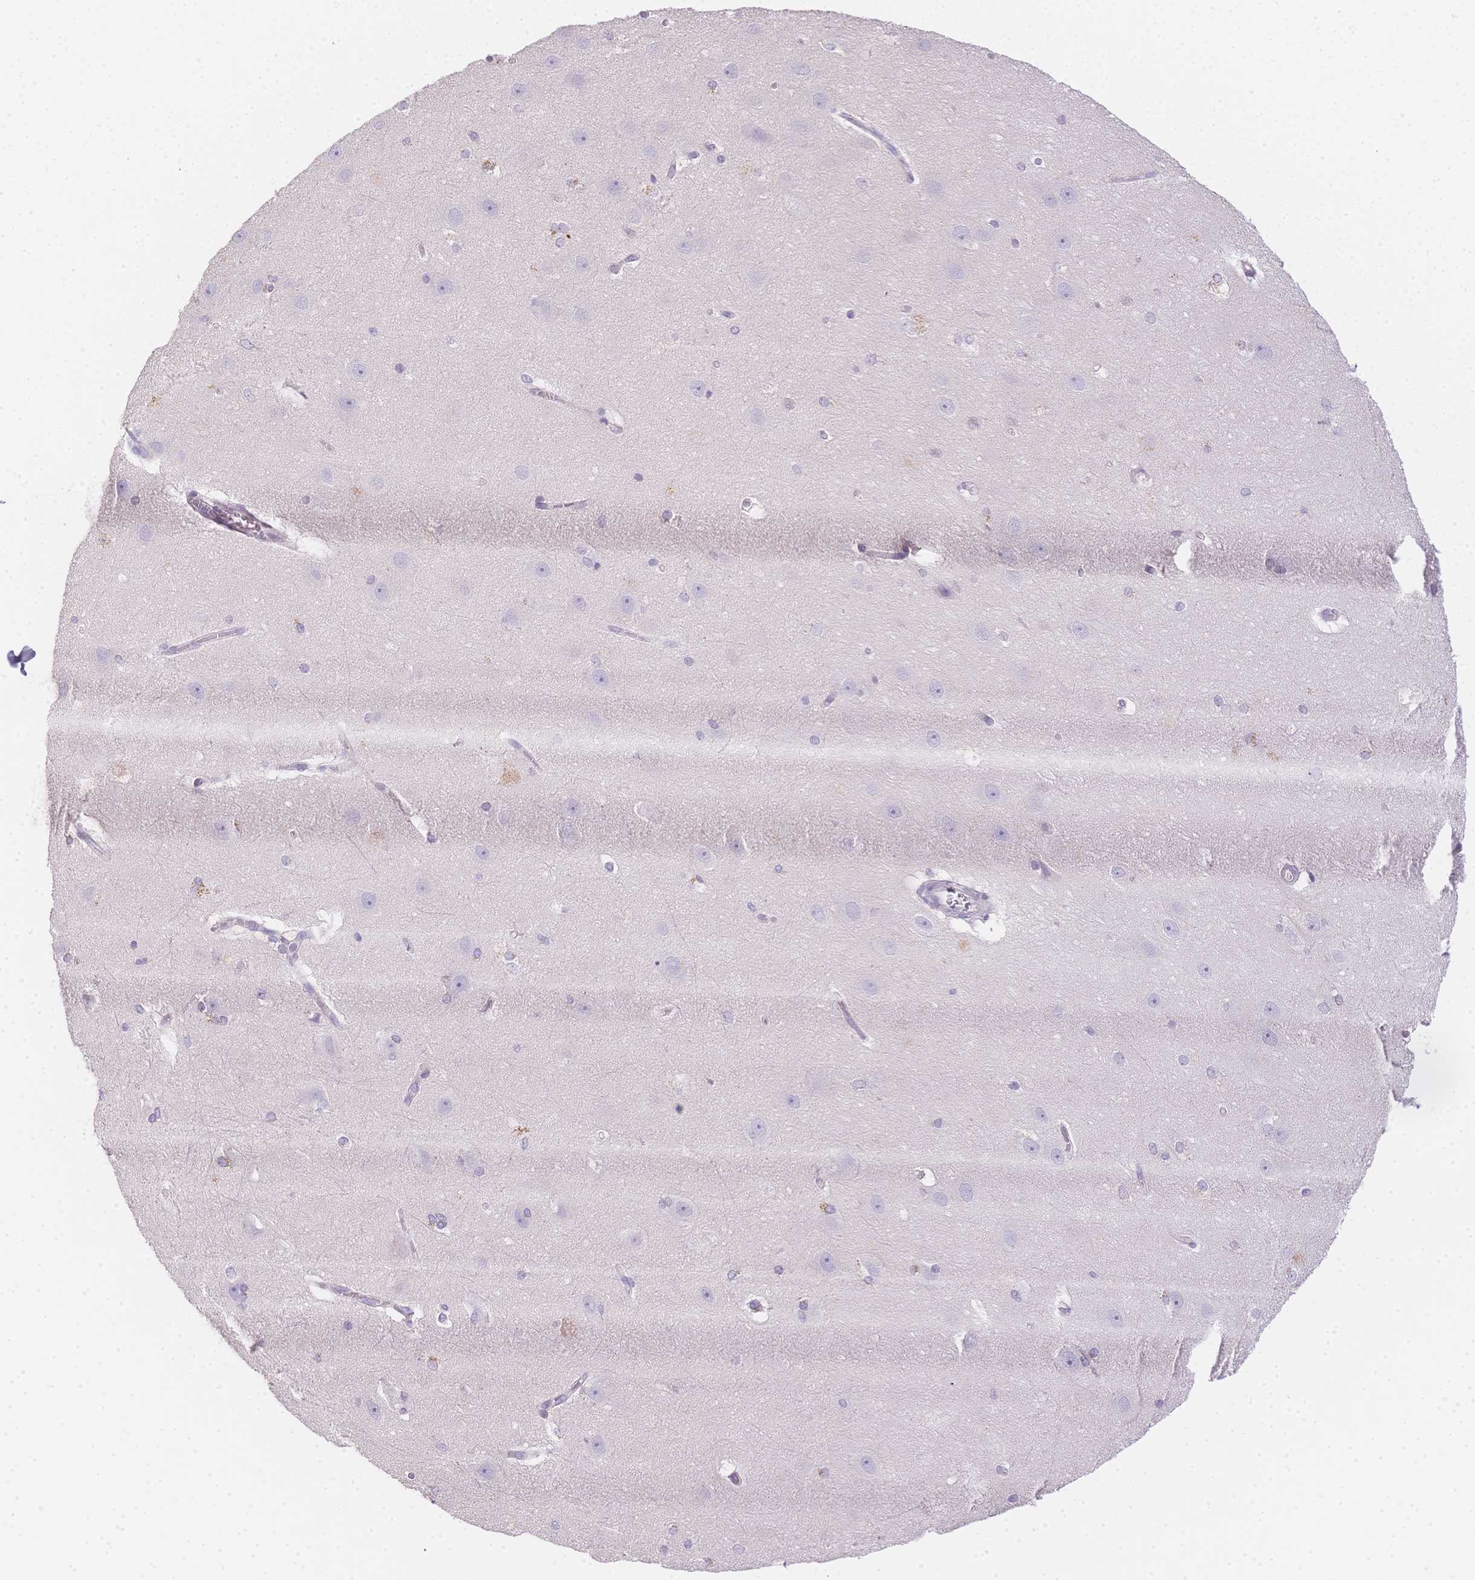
{"staining": {"intensity": "negative", "quantity": "none", "location": "none"}, "tissue": "hippocampus", "cell_type": "Glial cells", "image_type": "normal", "snomed": [{"axis": "morphology", "description": "Normal tissue, NOS"}, {"axis": "topography", "description": "Cerebral cortex"}, {"axis": "topography", "description": "Hippocampus"}], "caption": "A photomicrograph of human hippocampus is negative for staining in glial cells. (DAB (3,3'-diaminobenzidine) immunohistochemistry (IHC), high magnification).", "gene": "SMYD1", "patient": {"sex": "female", "age": 19}}